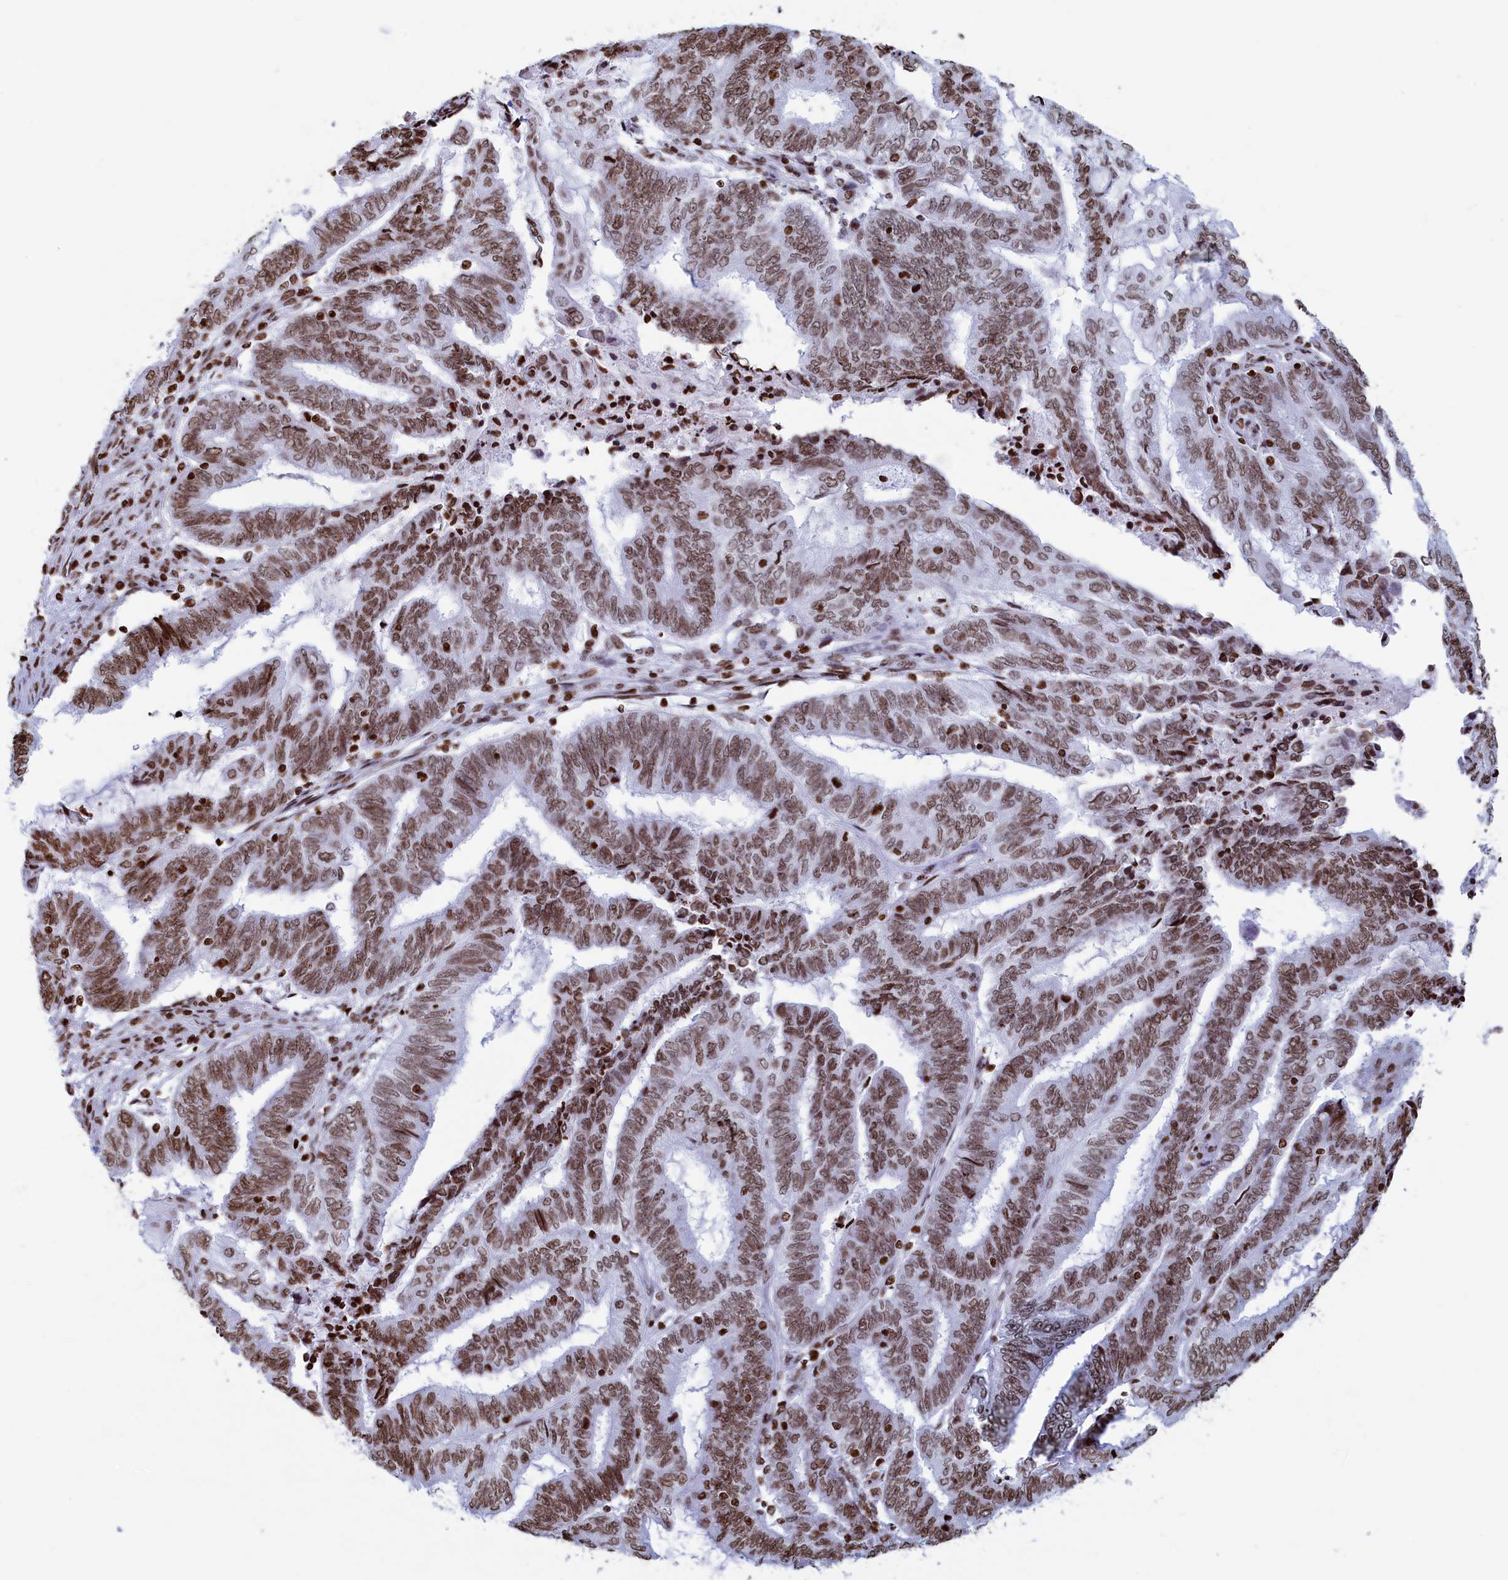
{"staining": {"intensity": "moderate", "quantity": ">75%", "location": "nuclear"}, "tissue": "endometrial cancer", "cell_type": "Tumor cells", "image_type": "cancer", "snomed": [{"axis": "morphology", "description": "Adenocarcinoma, NOS"}, {"axis": "topography", "description": "Uterus"}, {"axis": "topography", "description": "Endometrium"}], "caption": "Immunohistochemical staining of endometrial cancer reveals medium levels of moderate nuclear protein expression in approximately >75% of tumor cells. The staining is performed using DAB (3,3'-diaminobenzidine) brown chromogen to label protein expression. The nuclei are counter-stained blue using hematoxylin.", "gene": "APOBEC3A", "patient": {"sex": "female", "age": 70}}